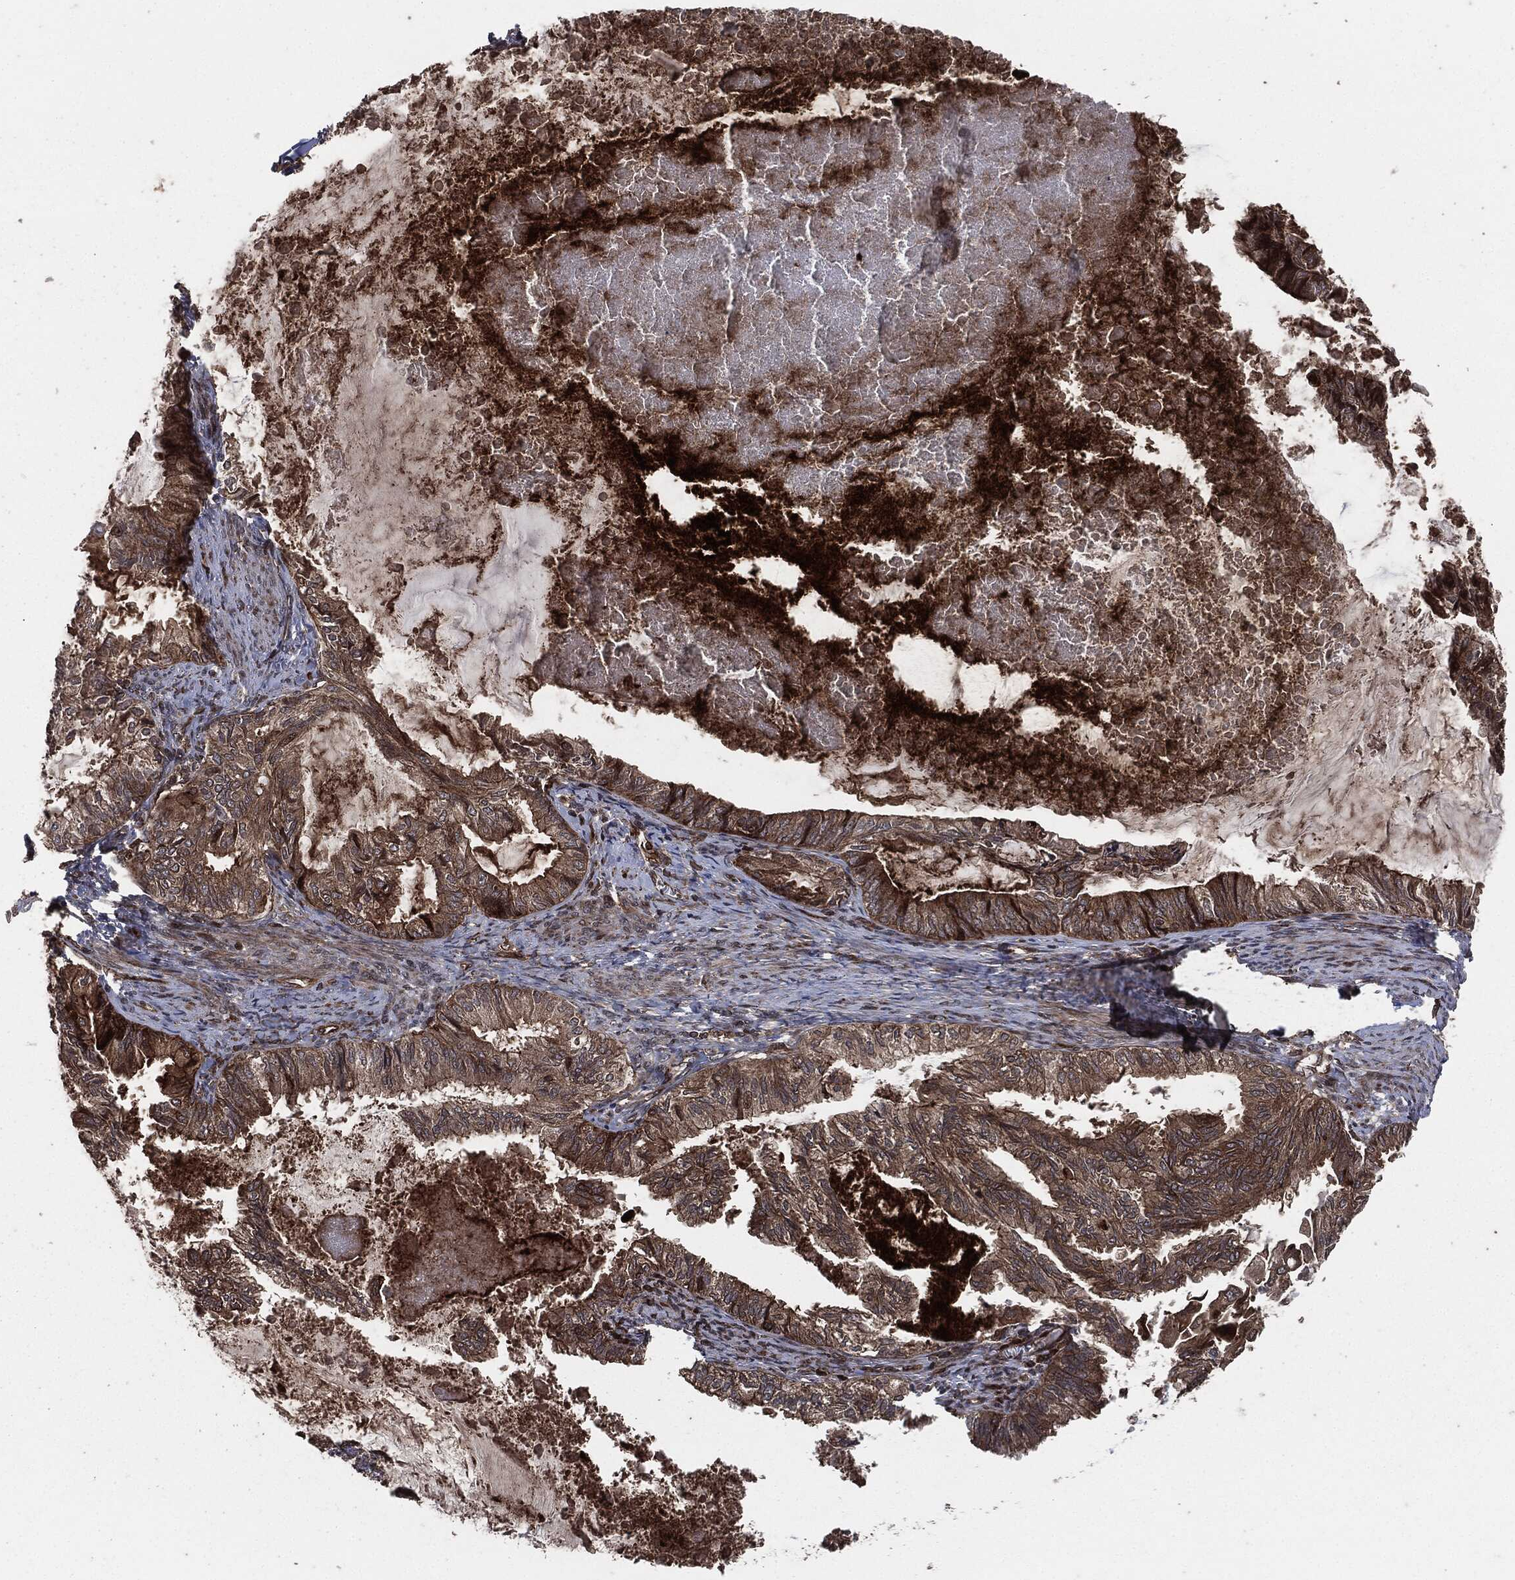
{"staining": {"intensity": "strong", "quantity": "25%-75%", "location": "cytoplasmic/membranous"}, "tissue": "endometrial cancer", "cell_type": "Tumor cells", "image_type": "cancer", "snomed": [{"axis": "morphology", "description": "Adenocarcinoma, NOS"}, {"axis": "topography", "description": "Endometrium"}], "caption": "Brown immunohistochemical staining in adenocarcinoma (endometrial) exhibits strong cytoplasmic/membranous positivity in approximately 25%-75% of tumor cells. (IHC, brightfield microscopy, high magnification).", "gene": "IFIT1", "patient": {"sex": "female", "age": 86}}